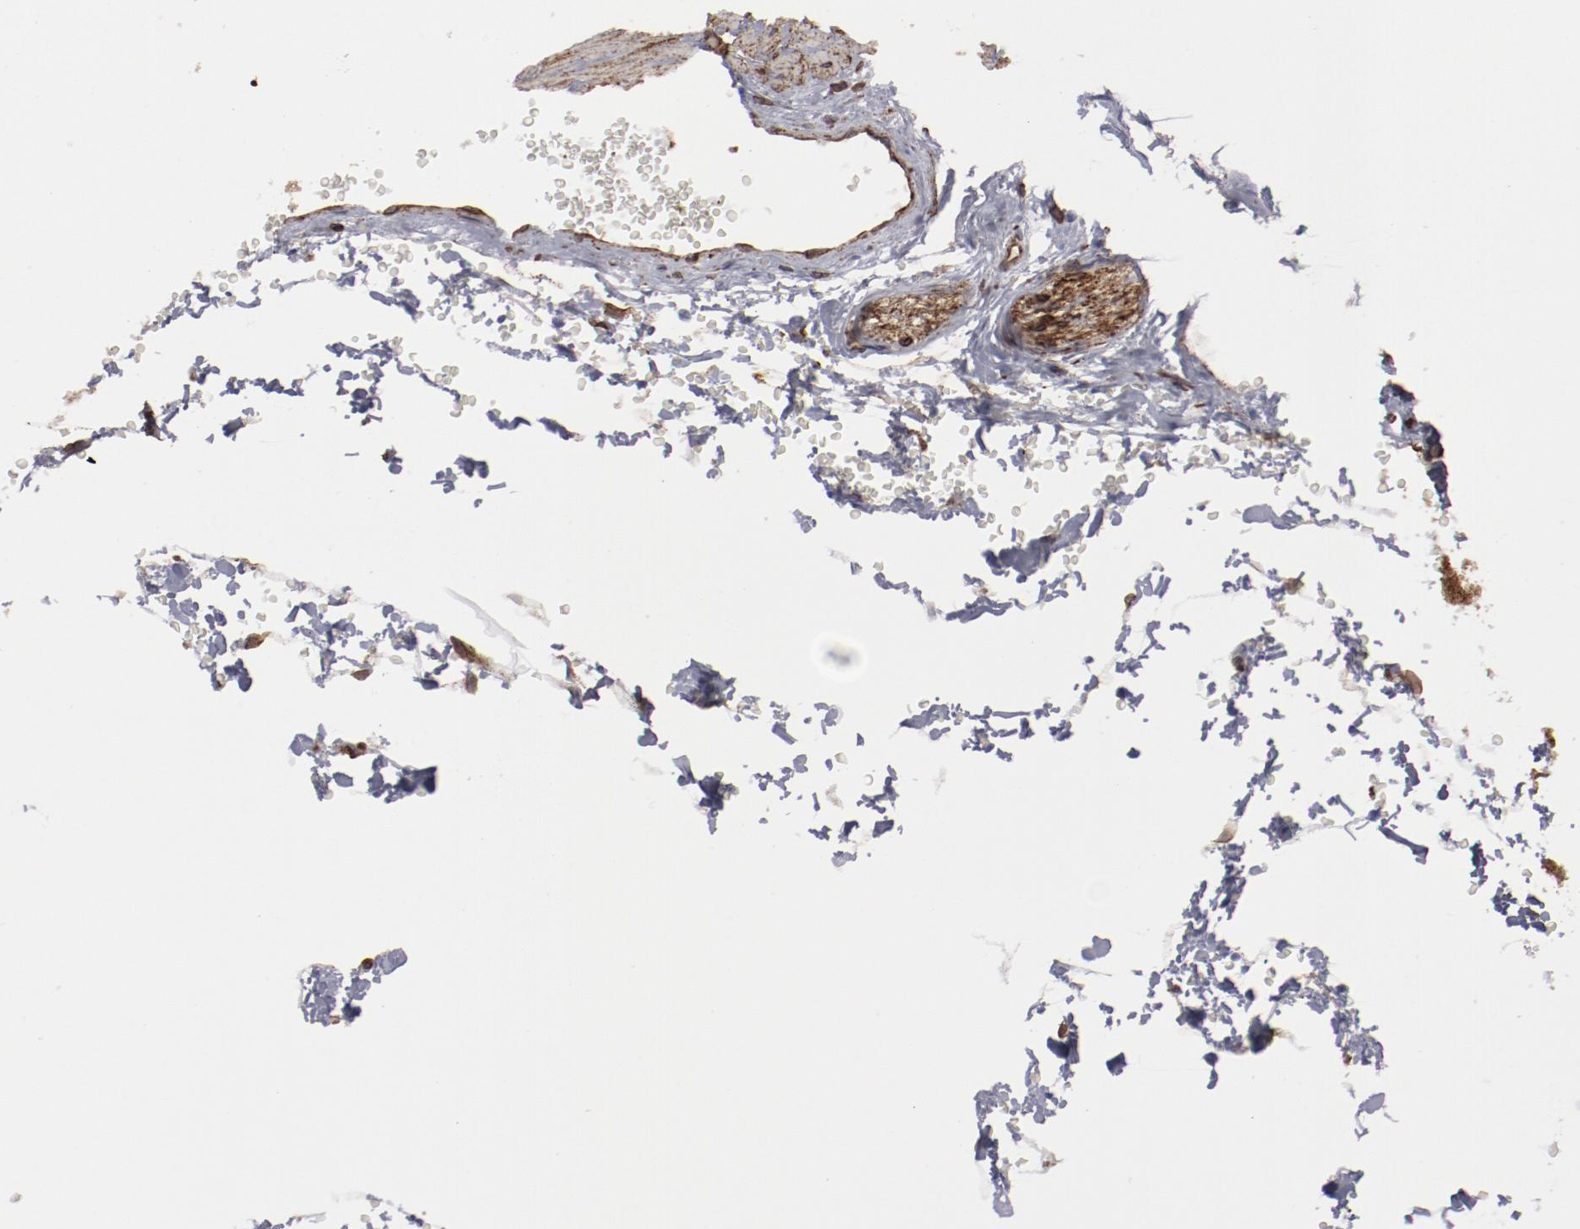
{"staining": {"intensity": "moderate", "quantity": ">75%", "location": "cytoplasmic/membranous"}, "tissue": "seminal vesicle", "cell_type": "Glandular cells", "image_type": "normal", "snomed": [{"axis": "morphology", "description": "Normal tissue, NOS"}, {"axis": "topography", "description": "Prostate"}, {"axis": "topography", "description": "Seminal veicle"}], "caption": "Moderate cytoplasmic/membranous protein expression is present in approximately >75% of glandular cells in seminal vesicle. (Stains: DAB (3,3'-diaminobenzidine) in brown, nuclei in blue, Microscopy: brightfield microscopy at high magnification).", "gene": "ERLIN2", "patient": {"sex": "male", "age": 51}}